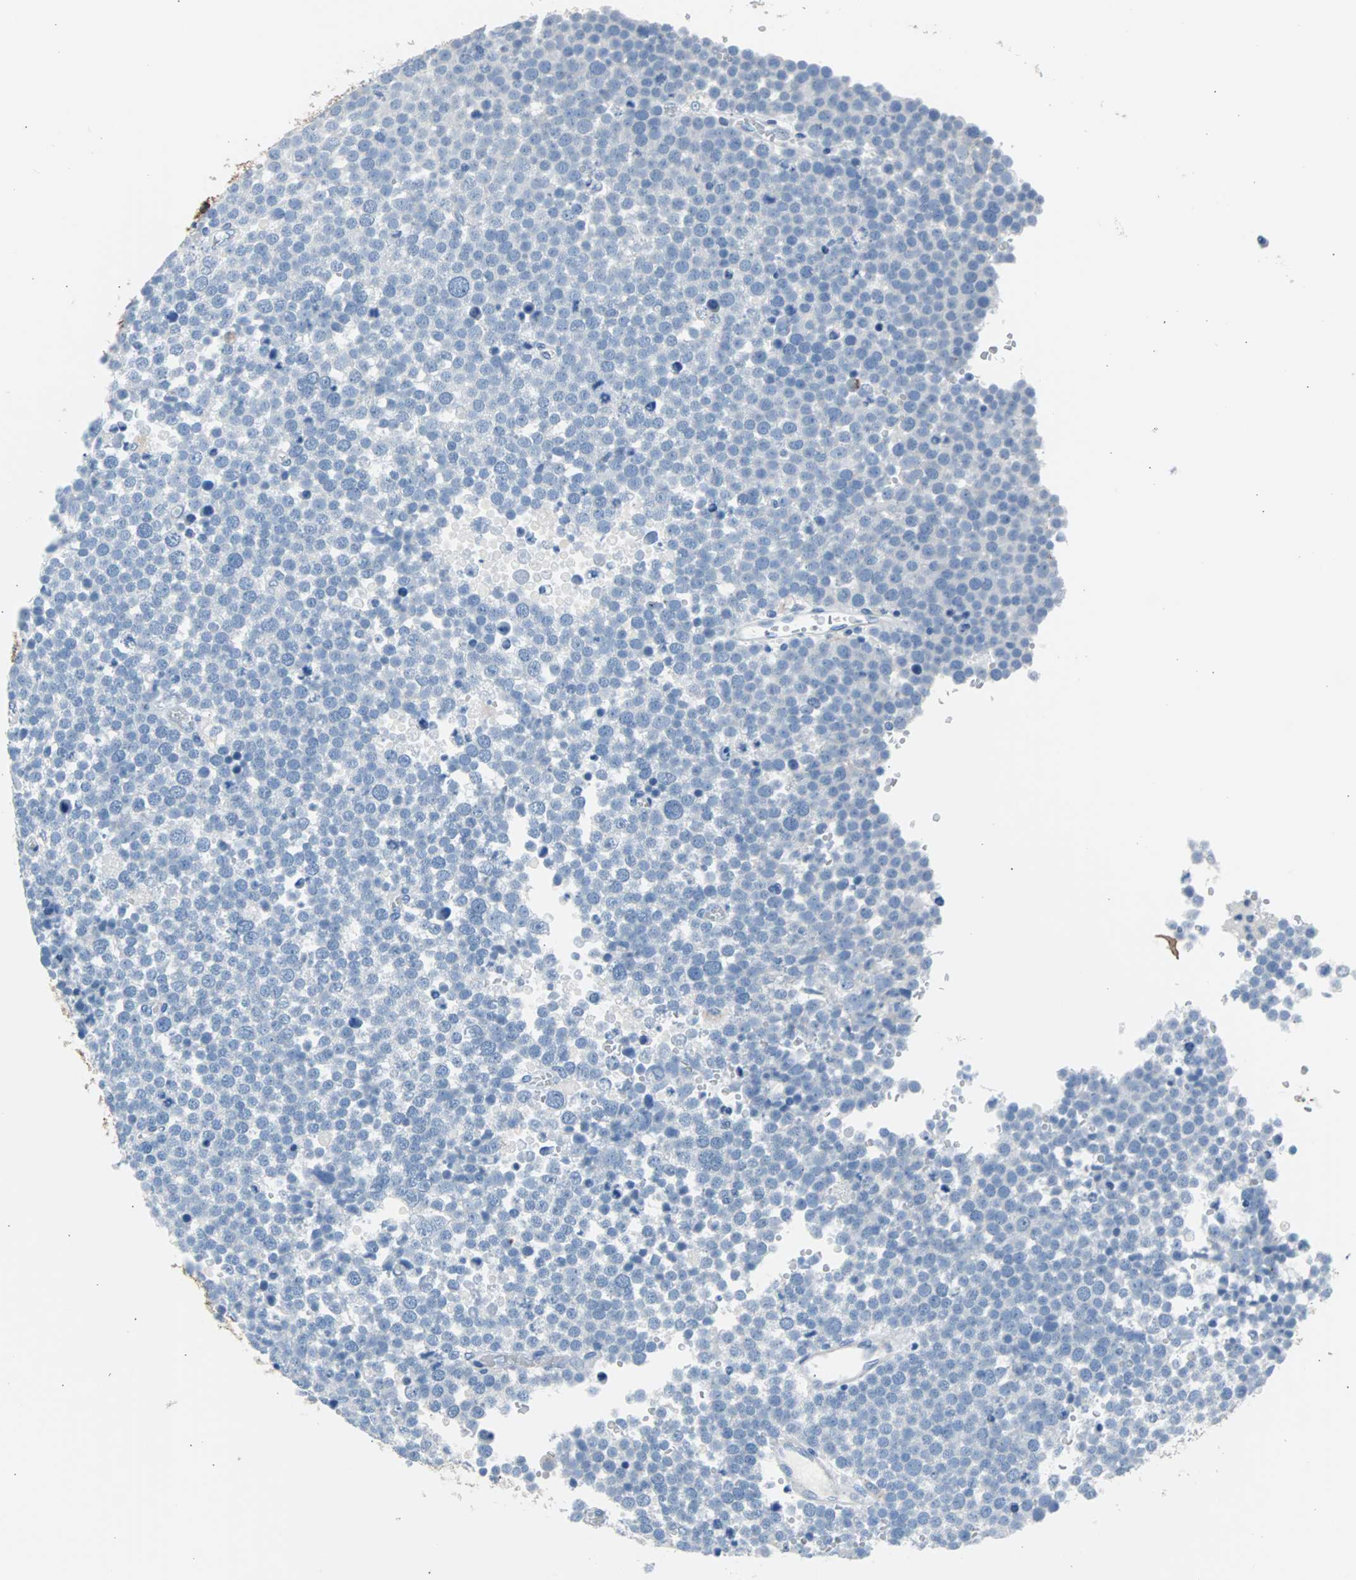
{"staining": {"intensity": "negative", "quantity": "none", "location": "none"}, "tissue": "testis cancer", "cell_type": "Tumor cells", "image_type": "cancer", "snomed": [{"axis": "morphology", "description": "Seminoma, NOS"}, {"axis": "topography", "description": "Testis"}], "caption": "A high-resolution micrograph shows immunohistochemistry staining of seminoma (testis), which shows no significant positivity in tumor cells.", "gene": "KRT7", "patient": {"sex": "male", "age": 71}}